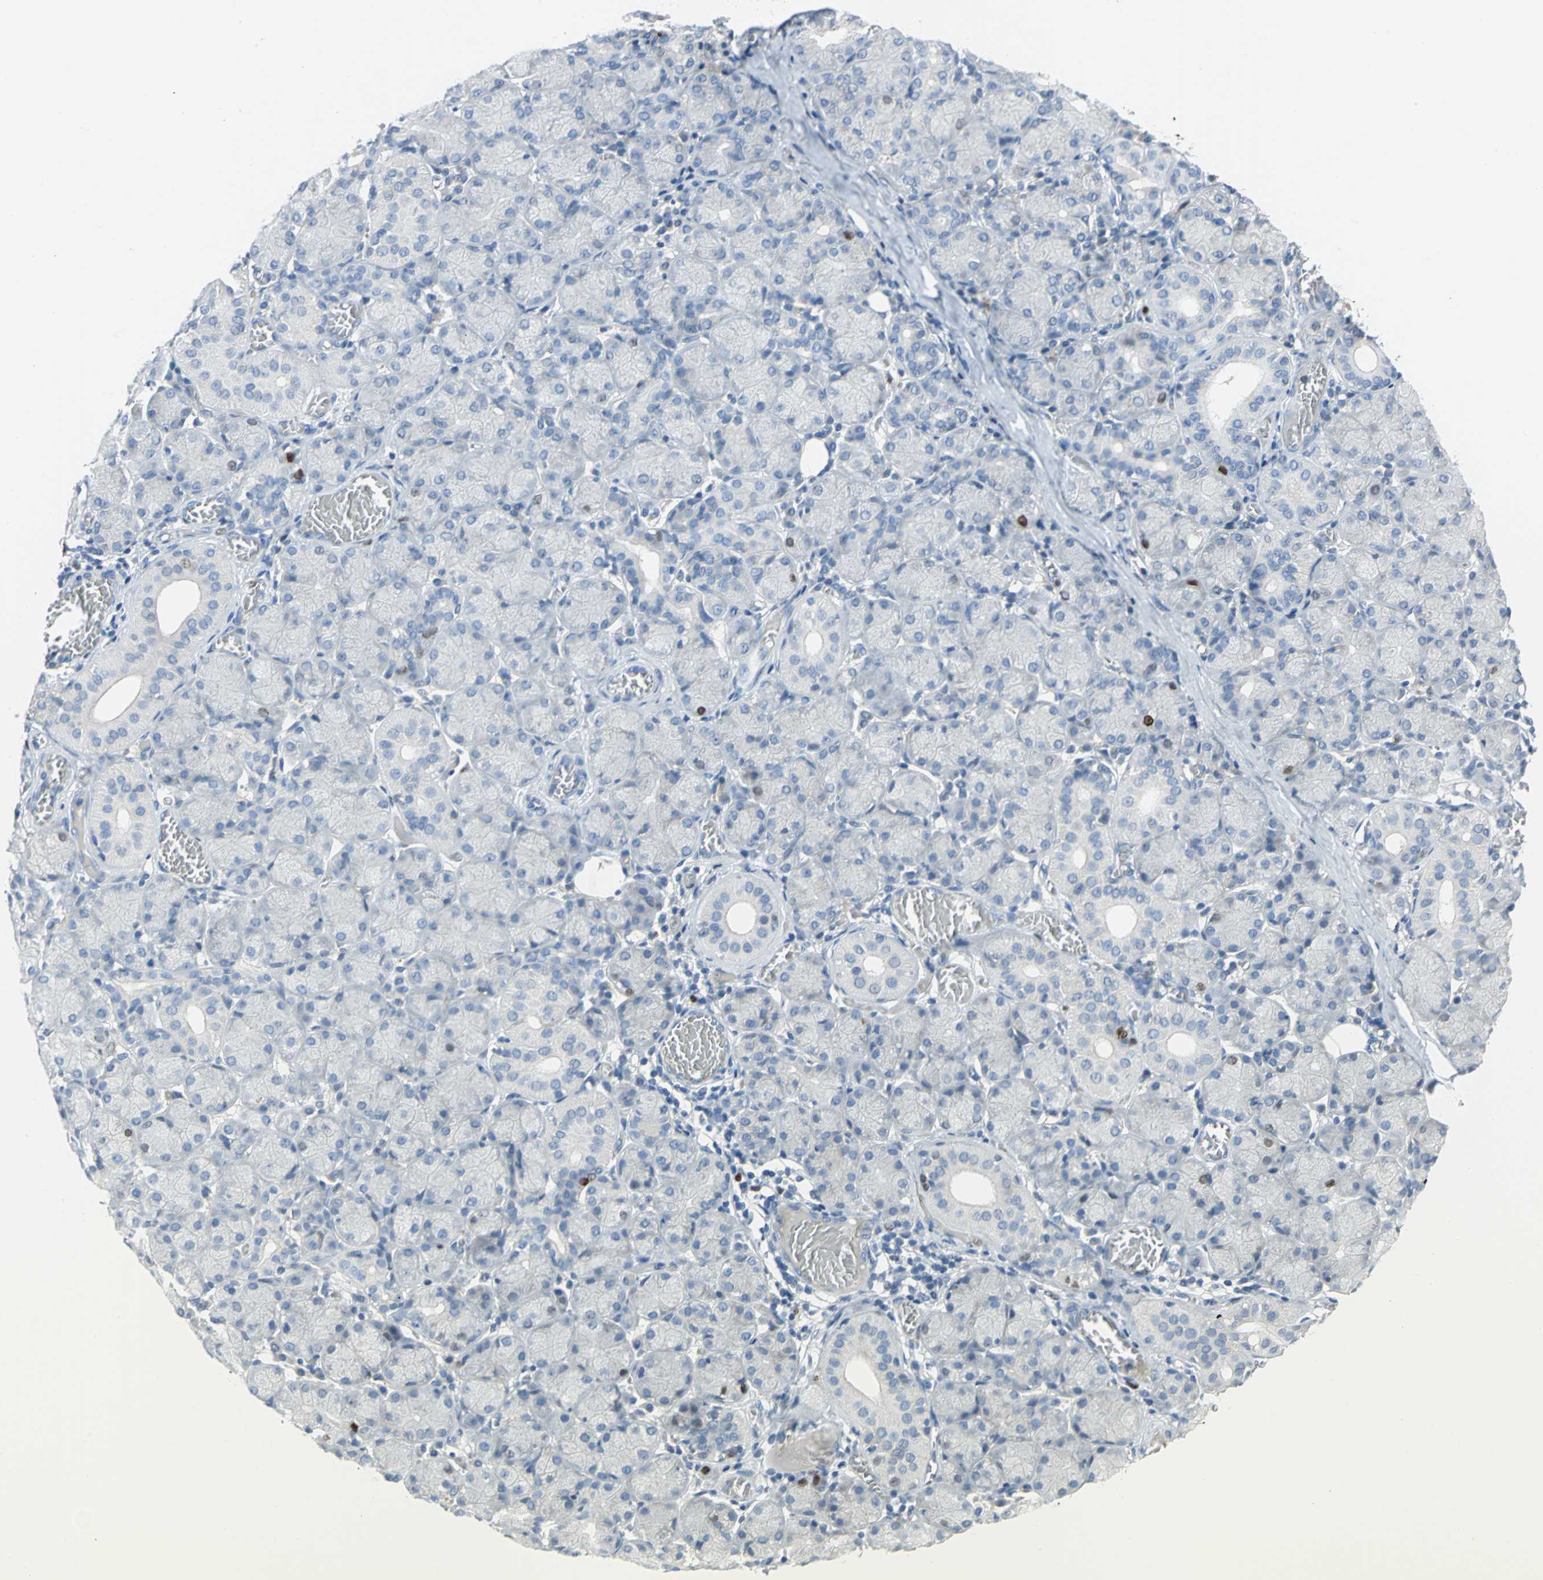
{"staining": {"intensity": "negative", "quantity": "none", "location": "none"}, "tissue": "salivary gland", "cell_type": "Glandular cells", "image_type": "normal", "snomed": [{"axis": "morphology", "description": "Normal tissue, NOS"}, {"axis": "topography", "description": "Salivary gland"}], "caption": "Immunohistochemistry (IHC) micrograph of unremarkable salivary gland: human salivary gland stained with DAB demonstrates no significant protein staining in glandular cells.", "gene": "MCM4", "patient": {"sex": "female", "age": 24}}